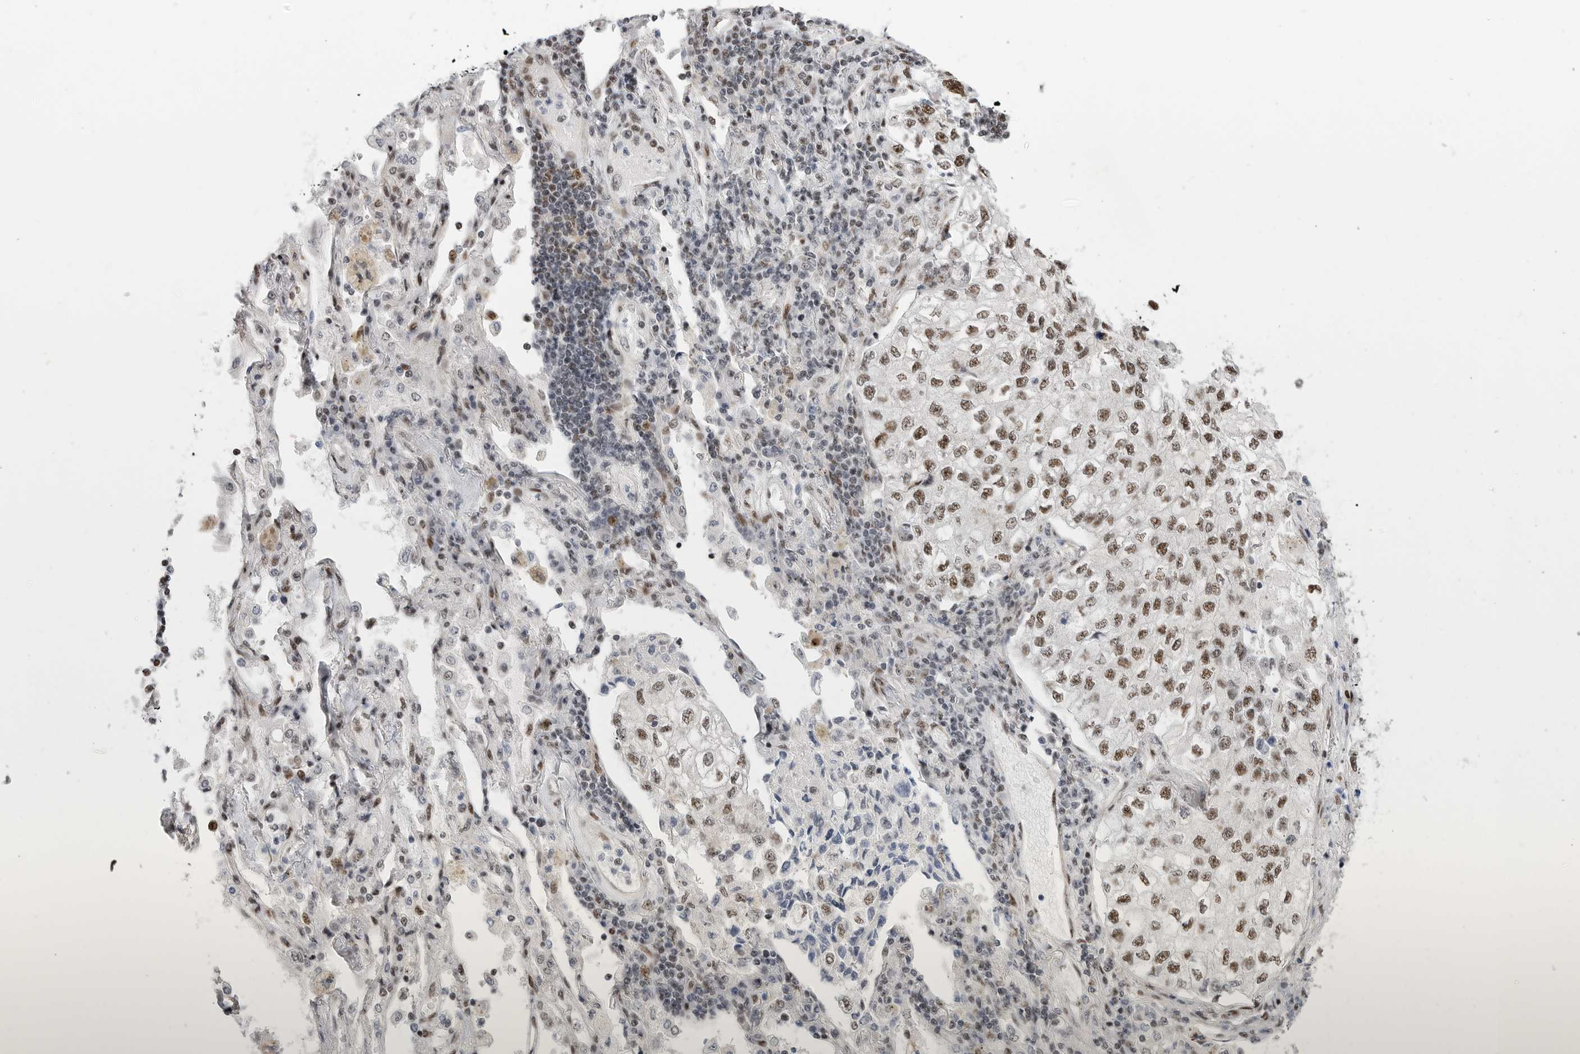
{"staining": {"intensity": "moderate", "quantity": ">75%", "location": "nuclear"}, "tissue": "lung cancer", "cell_type": "Tumor cells", "image_type": "cancer", "snomed": [{"axis": "morphology", "description": "Adenocarcinoma, NOS"}, {"axis": "topography", "description": "Lung"}], "caption": "Lung adenocarcinoma was stained to show a protein in brown. There is medium levels of moderate nuclear expression in approximately >75% of tumor cells.", "gene": "GPATCH2", "patient": {"sex": "male", "age": 63}}